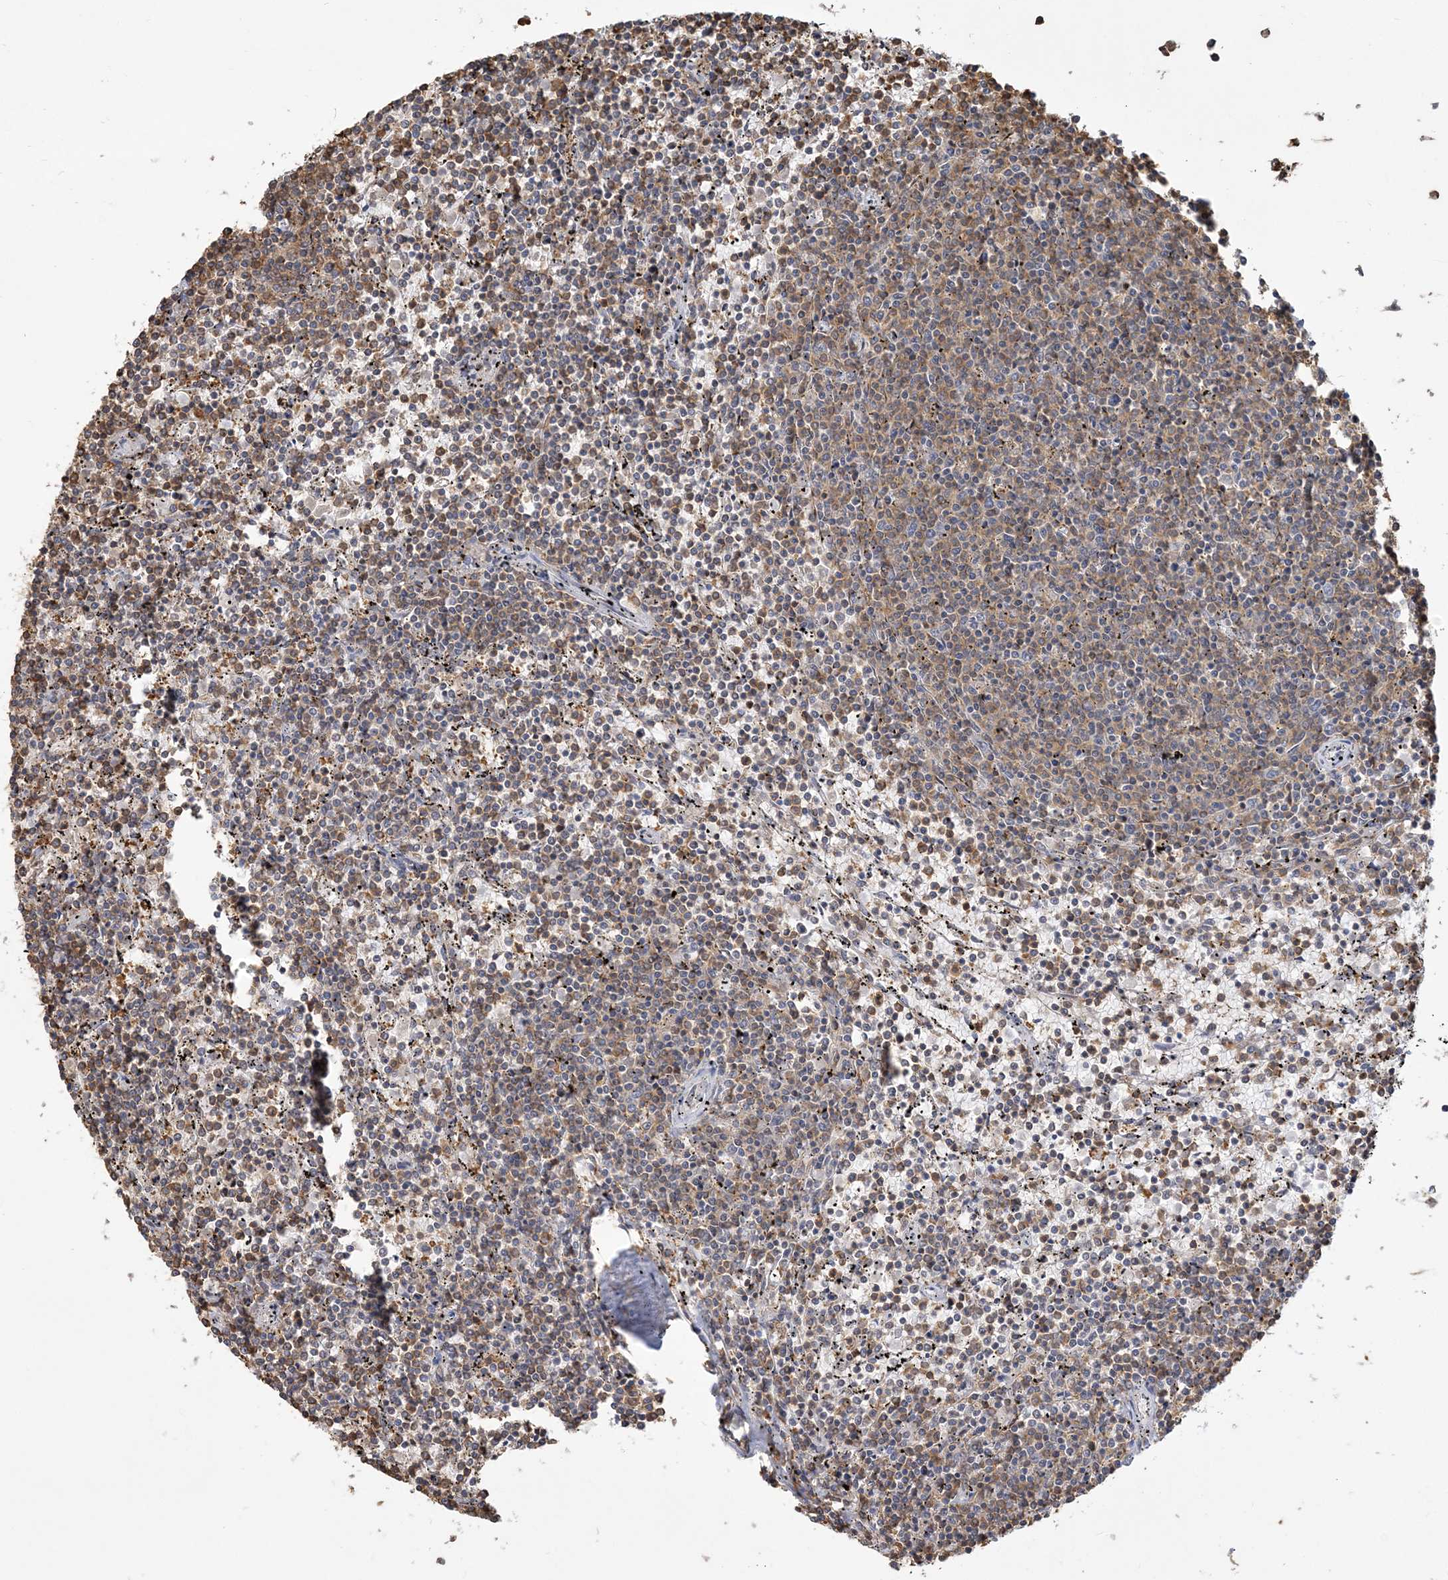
{"staining": {"intensity": "weak", "quantity": "<25%", "location": "cytoplasmic/membranous"}, "tissue": "lymphoma", "cell_type": "Tumor cells", "image_type": "cancer", "snomed": [{"axis": "morphology", "description": "Malignant lymphoma, non-Hodgkin's type, Low grade"}, {"axis": "topography", "description": "Spleen"}], "caption": "Lymphoma stained for a protein using immunohistochemistry exhibits no positivity tumor cells.", "gene": "ANKS1A", "patient": {"sex": "female", "age": 50}}